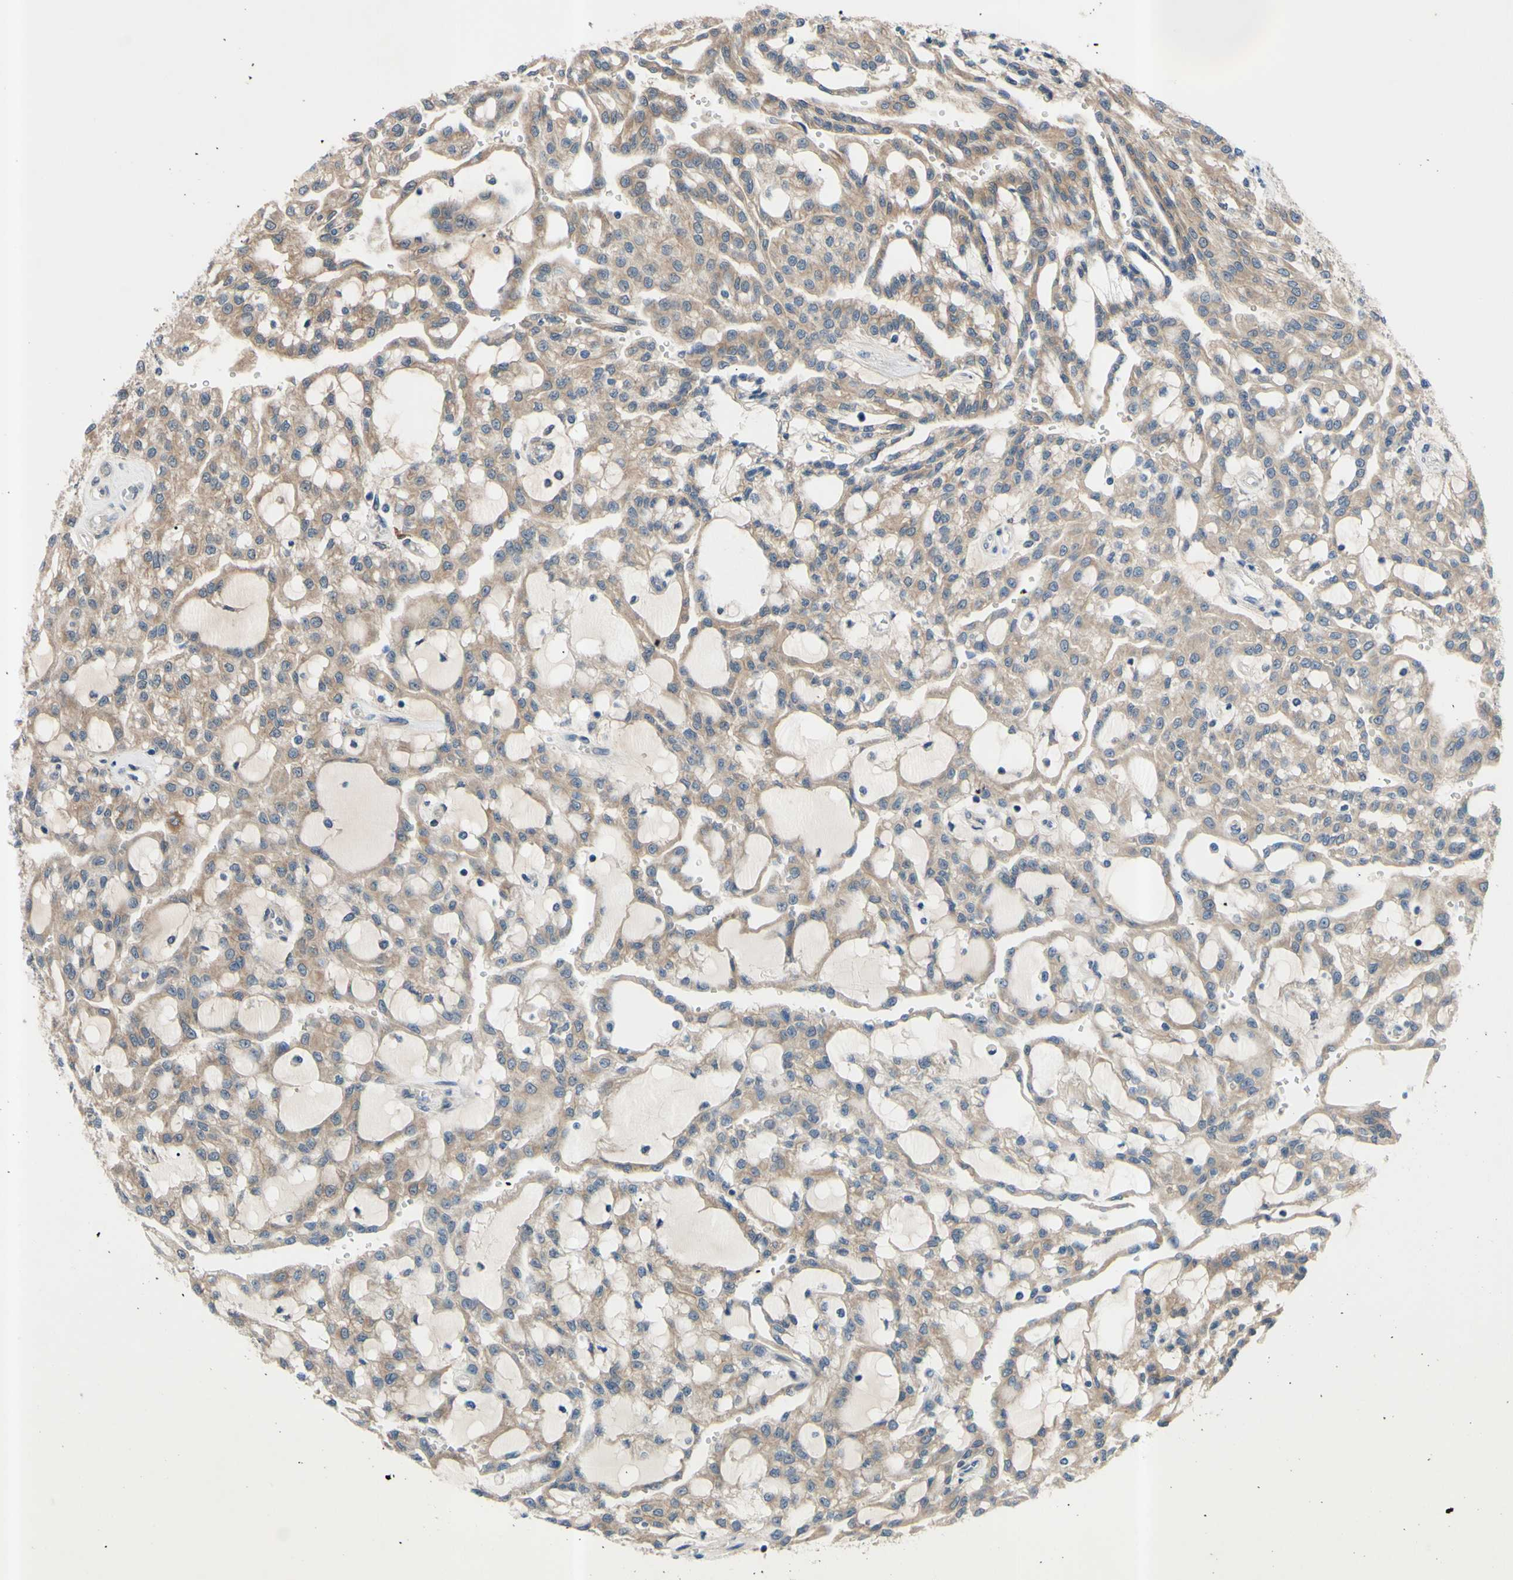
{"staining": {"intensity": "weak", "quantity": ">75%", "location": "cytoplasmic/membranous"}, "tissue": "renal cancer", "cell_type": "Tumor cells", "image_type": "cancer", "snomed": [{"axis": "morphology", "description": "Adenocarcinoma, NOS"}, {"axis": "topography", "description": "Kidney"}], "caption": "DAB immunohistochemical staining of human renal adenocarcinoma displays weak cytoplasmic/membranous protein staining in approximately >75% of tumor cells. (DAB IHC with brightfield microscopy, high magnification).", "gene": "SVIL", "patient": {"sex": "male", "age": 63}}